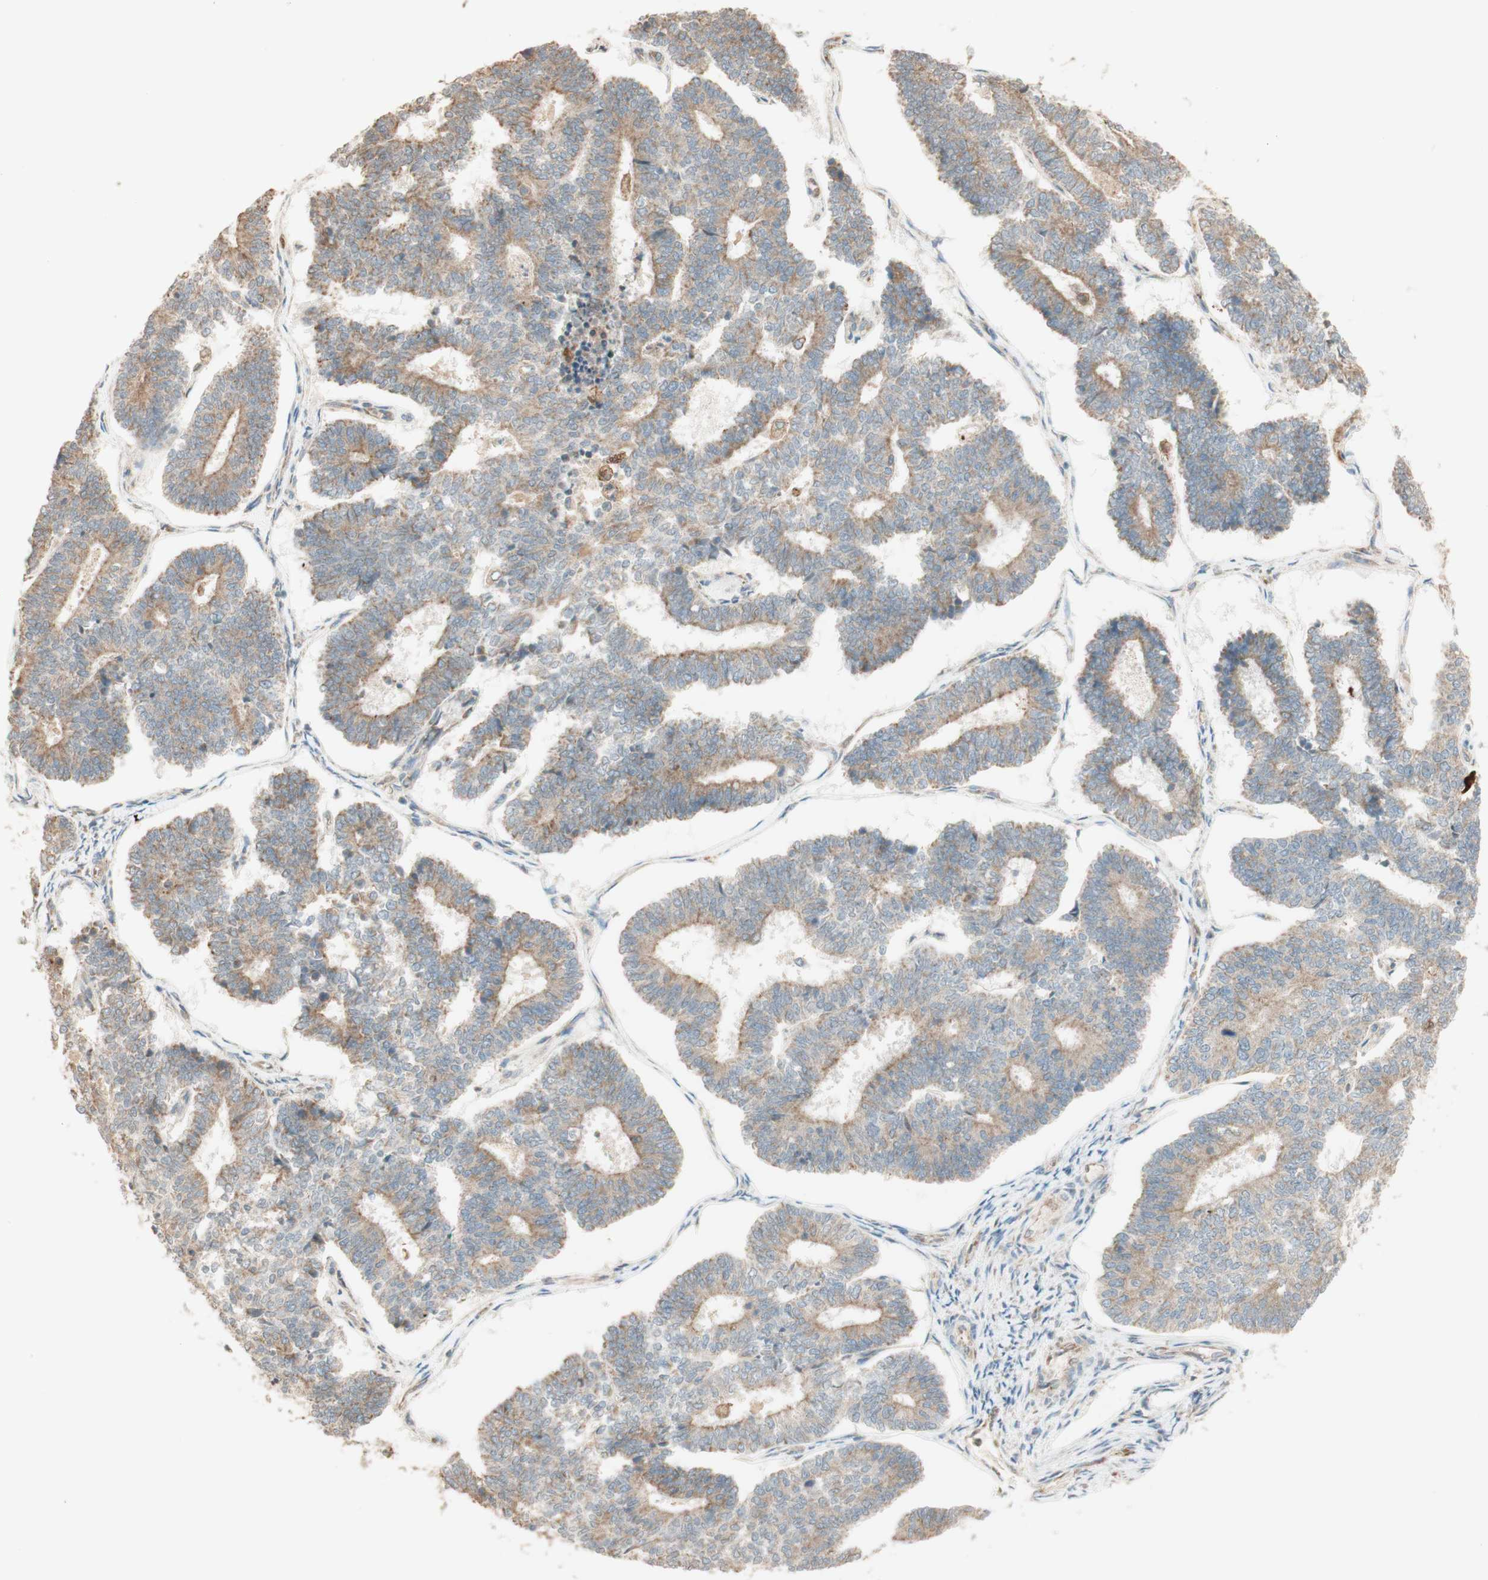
{"staining": {"intensity": "weak", "quantity": ">75%", "location": "cytoplasmic/membranous"}, "tissue": "endometrial cancer", "cell_type": "Tumor cells", "image_type": "cancer", "snomed": [{"axis": "morphology", "description": "Adenocarcinoma, NOS"}, {"axis": "topography", "description": "Endometrium"}], "caption": "Immunohistochemical staining of human endometrial cancer shows low levels of weak cytoplasmic/membranous protein expression in about >75% of tumor cells.", "gene": "CLCN2", "patient": {"sex": "female", "age": 70}}